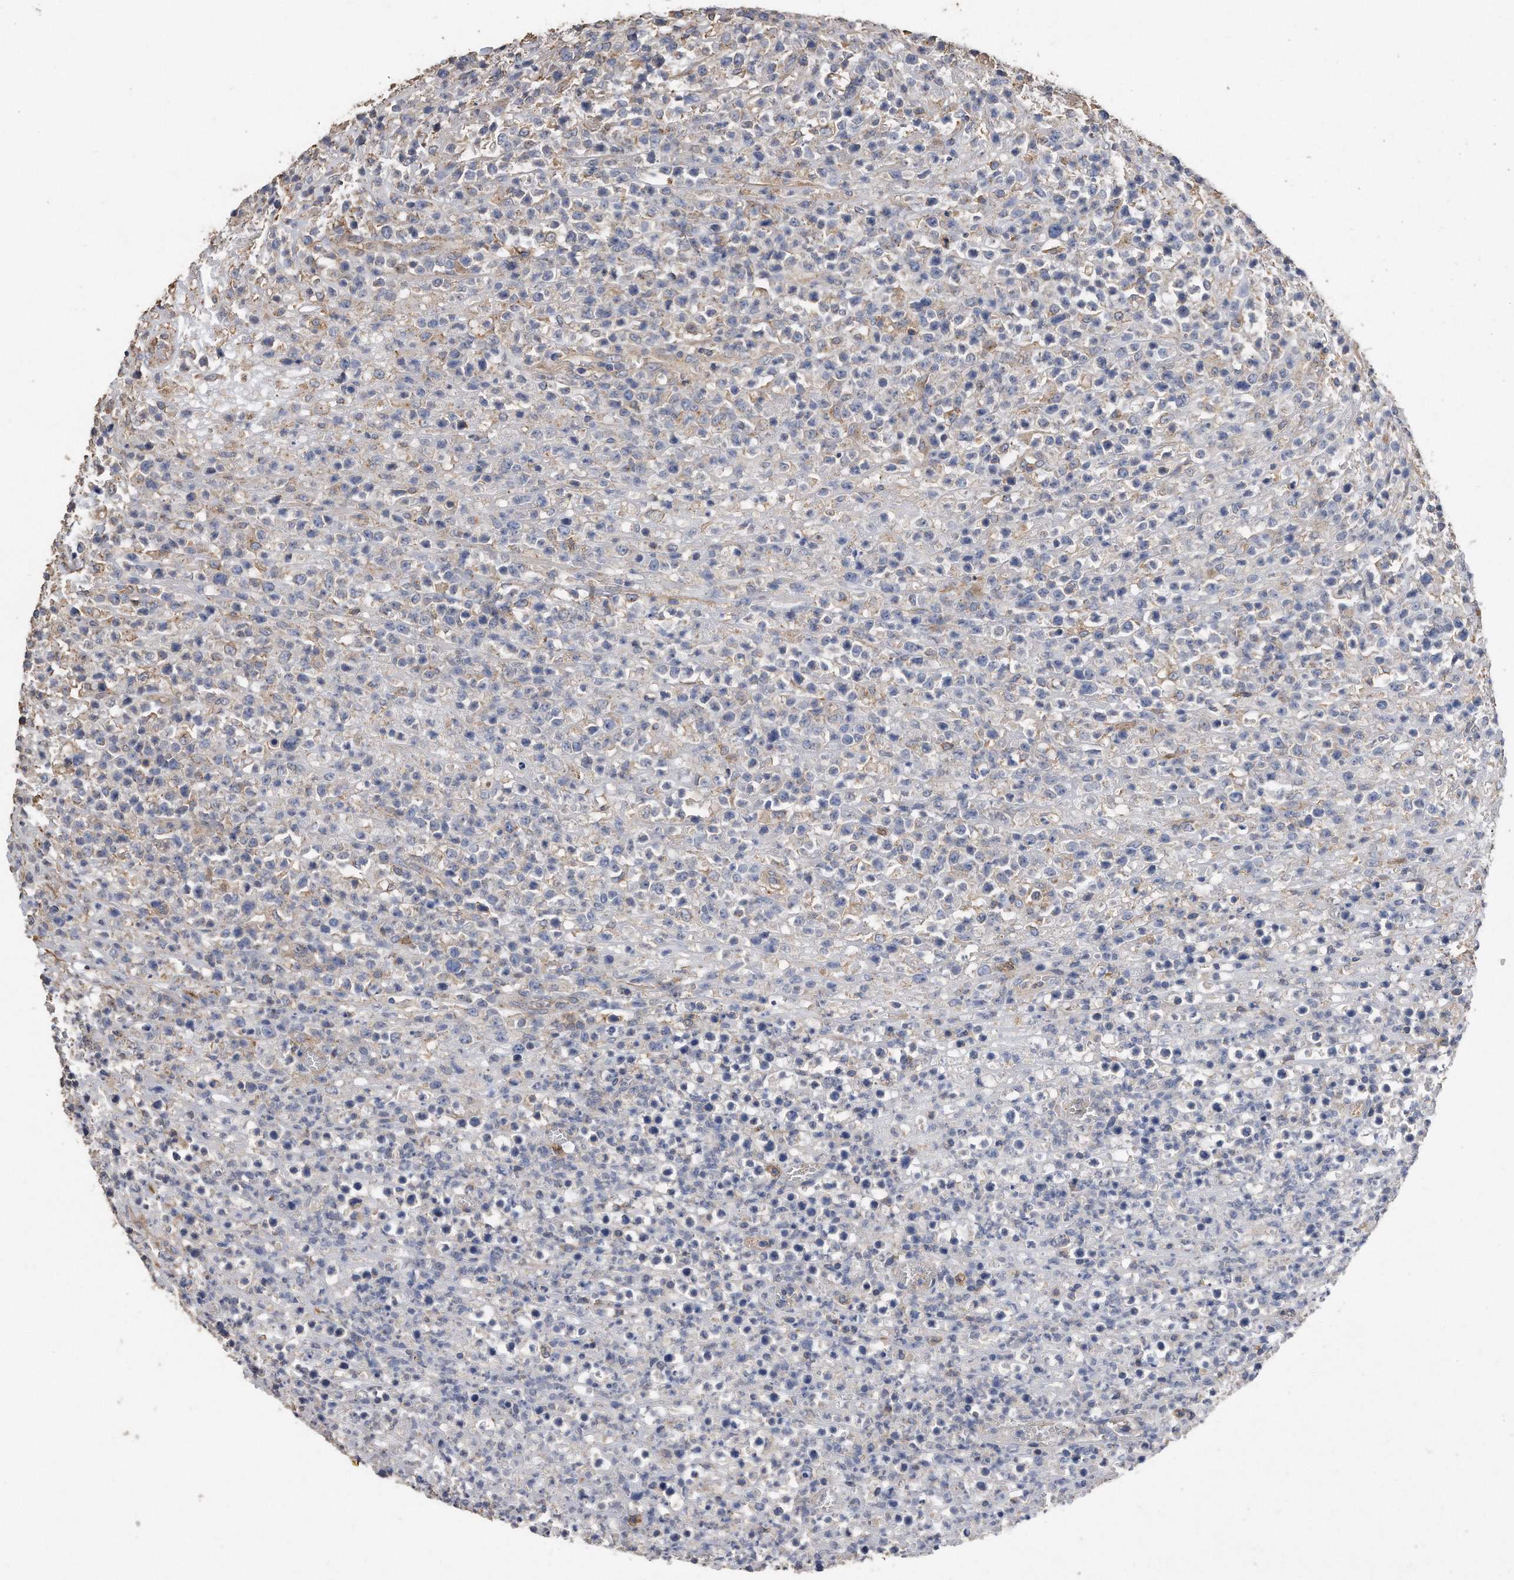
{"staining": {"intensity": "negative", "quantity": "none", "location": "none"}, "tissue": "lymphoma", "cell_type": "Tumor cells", "image_type": "cancer", "snomed": [{"axis": "morphology", "description": "Malignant lymphoma, non-Hodgkin's type, High grade"}, {"axis": "topography", "description": "Colon"}], "caption": "A high-resolution micrograph shows immunohistochemistry (IHC) staining of high-grade malignant lymphoma, non-Hodgkin's type, which demonstrates no significant staining in tumor cells.", "gene": "CDCP1", "patient": {"sex": "female", "age": 53}}